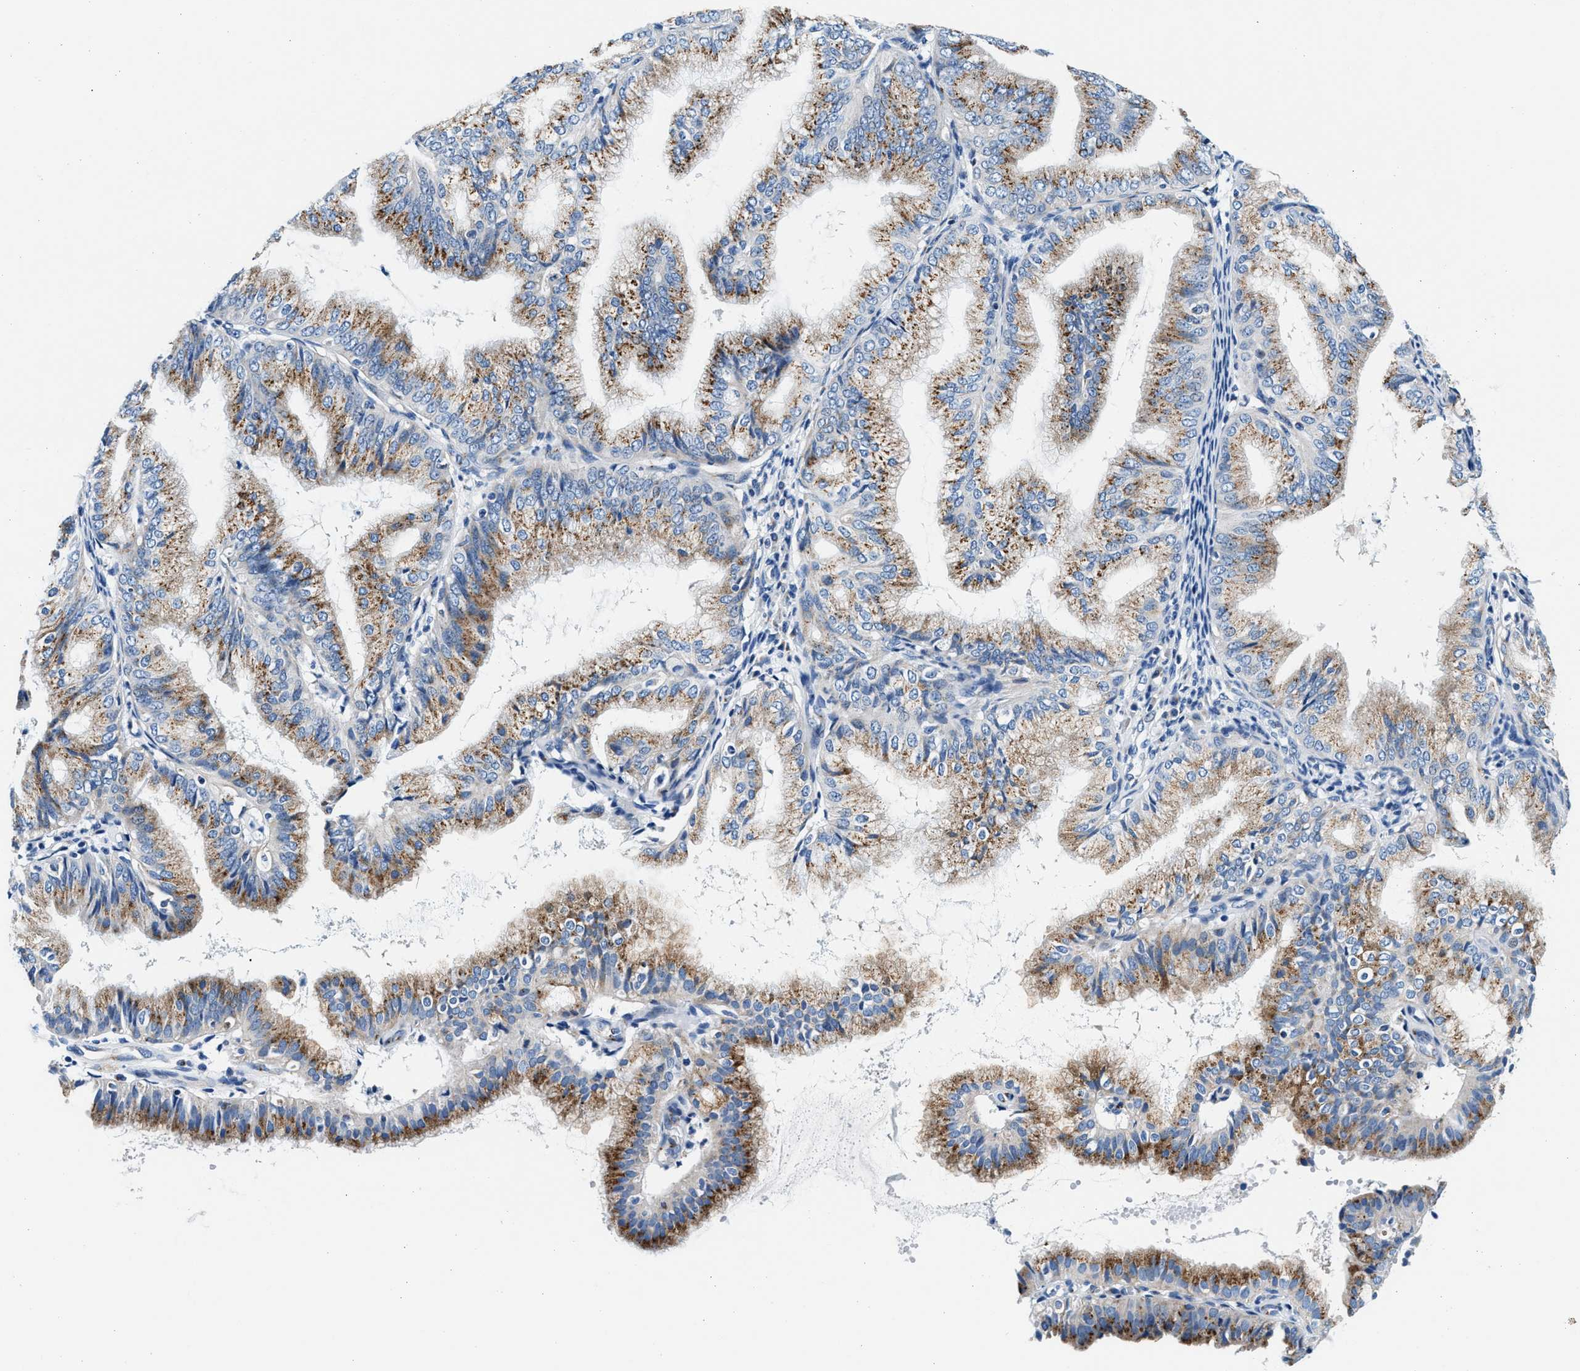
{"staining": {"intensity": "moderate", "quantity": ">75%", "location": "cytoplasmic/membranous"}, "tissue": "endometrial cancer", "cell_type": "Tumor cells", "image_type": "cancer", "snomed": [{"axis": "morphology", "description": "Adenocarcinoma, NOS"}, {"axis": "topography", "description": "Endometrium"}], "caption": "A high-resolution histopathology image shows IHC staining of endometrial cancer (adenocarcinoma), which exhibits moderate cytoplasmic/membranous expression in about >75% of tumor cells. Using DAB (3,3'-diaminobenzidine) (brown) and hematoxylin (blue) stains, captured at high magnification using brightfield microscopy.", "gene": "VPS53", "patient": {"sex": "female", "age": 63}}